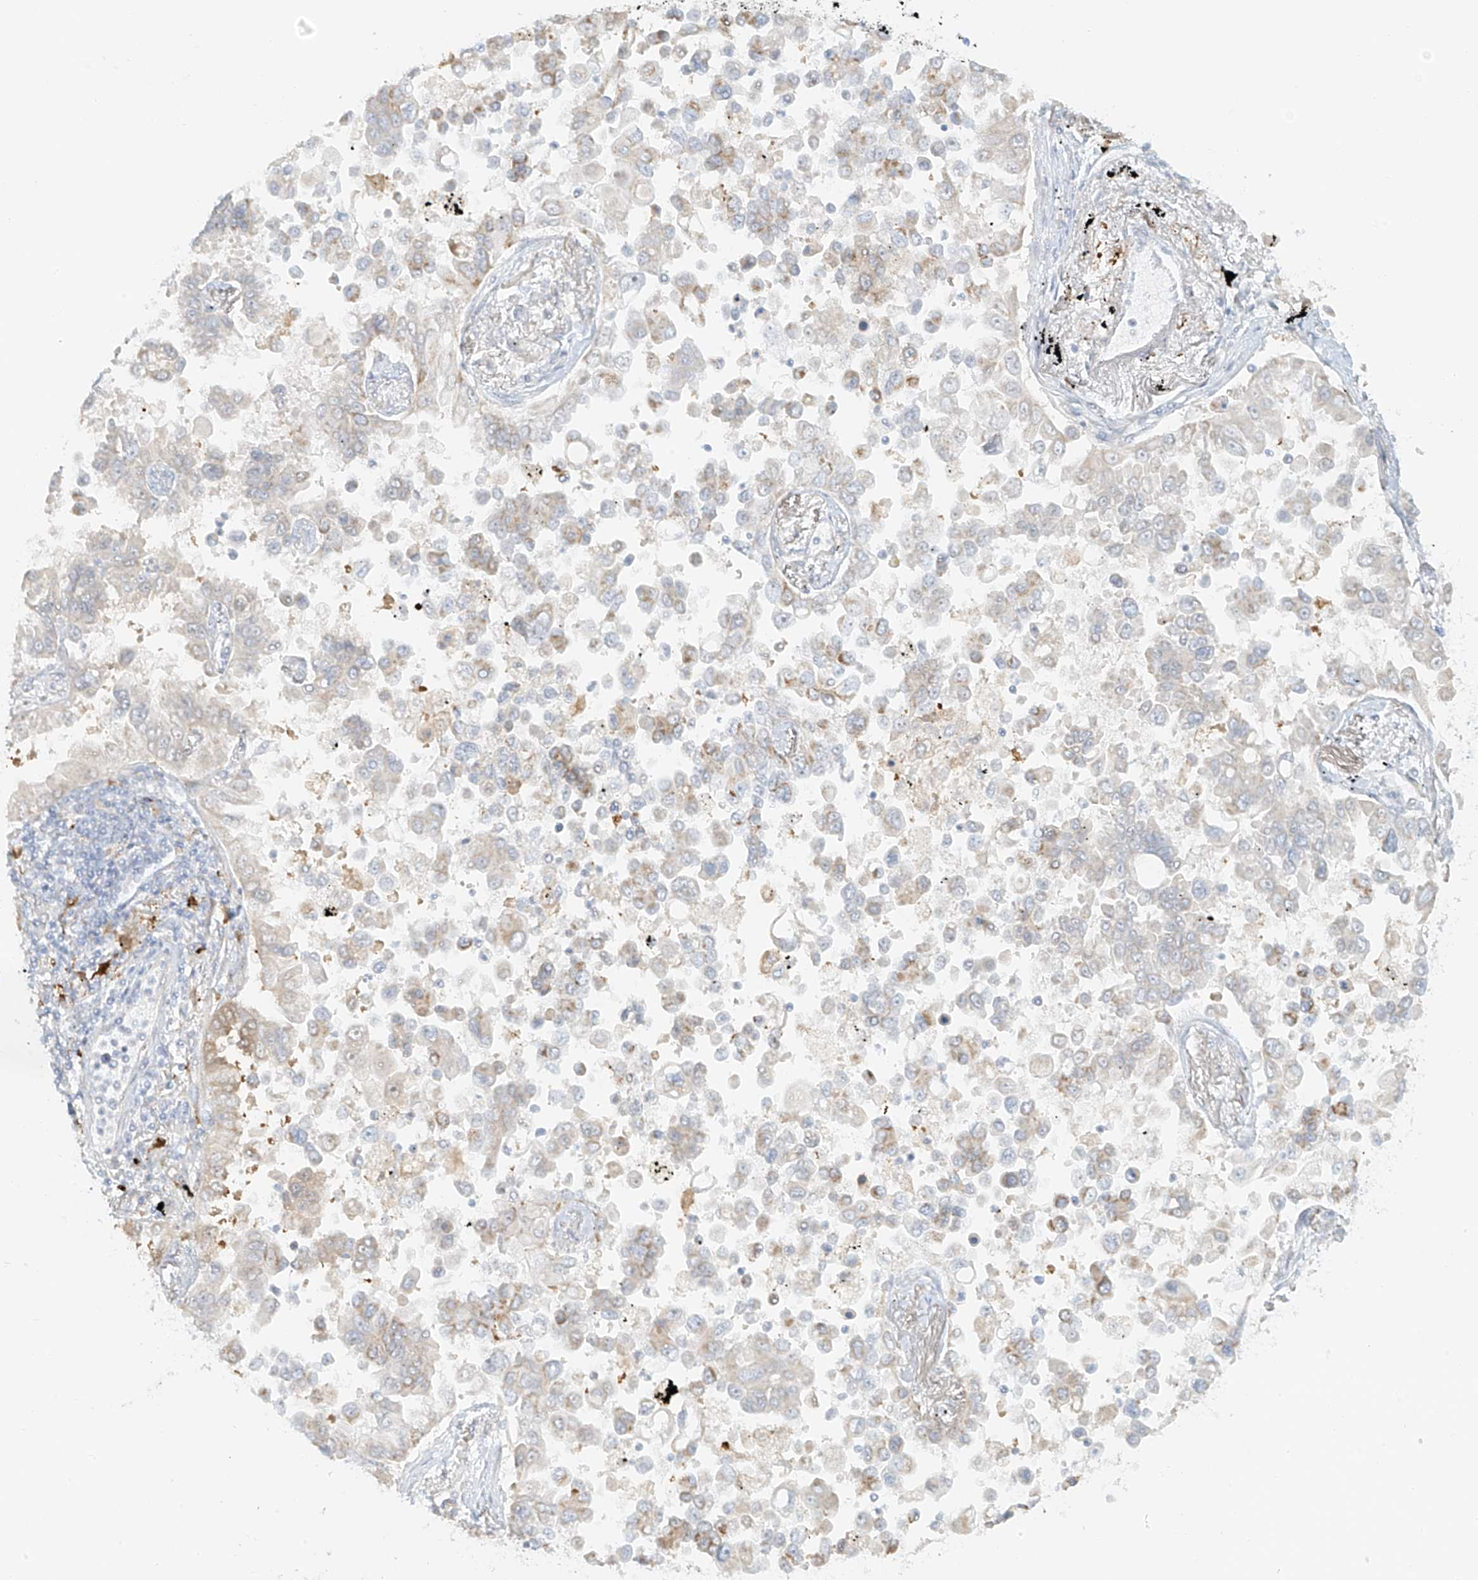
{"staining": {"intensity": "weak", "quantity": "<25%", "location": "cytoplasmic/membranous"}, "tissue": "lung cancer", "cell_type": "Tumor cells", "image_type": "cancer", "snomed": [{"axis": "morphology", "description": "Adenocarcinoma, NOS"}, {"axis": "topography", "description": "Lung"}], "caption": "A histopathology image of human adenocarcinoma (lung) is negative for staining in tumor cells. (Stains: DAB (3,3'-diaminobenzidine) immunohistochemistry with hematoxylin counter stain, Microscopy: brightfield microscopy at high magnification).", "gene": "UPK1B", "patient": {"sex": "female", "age": 67}}